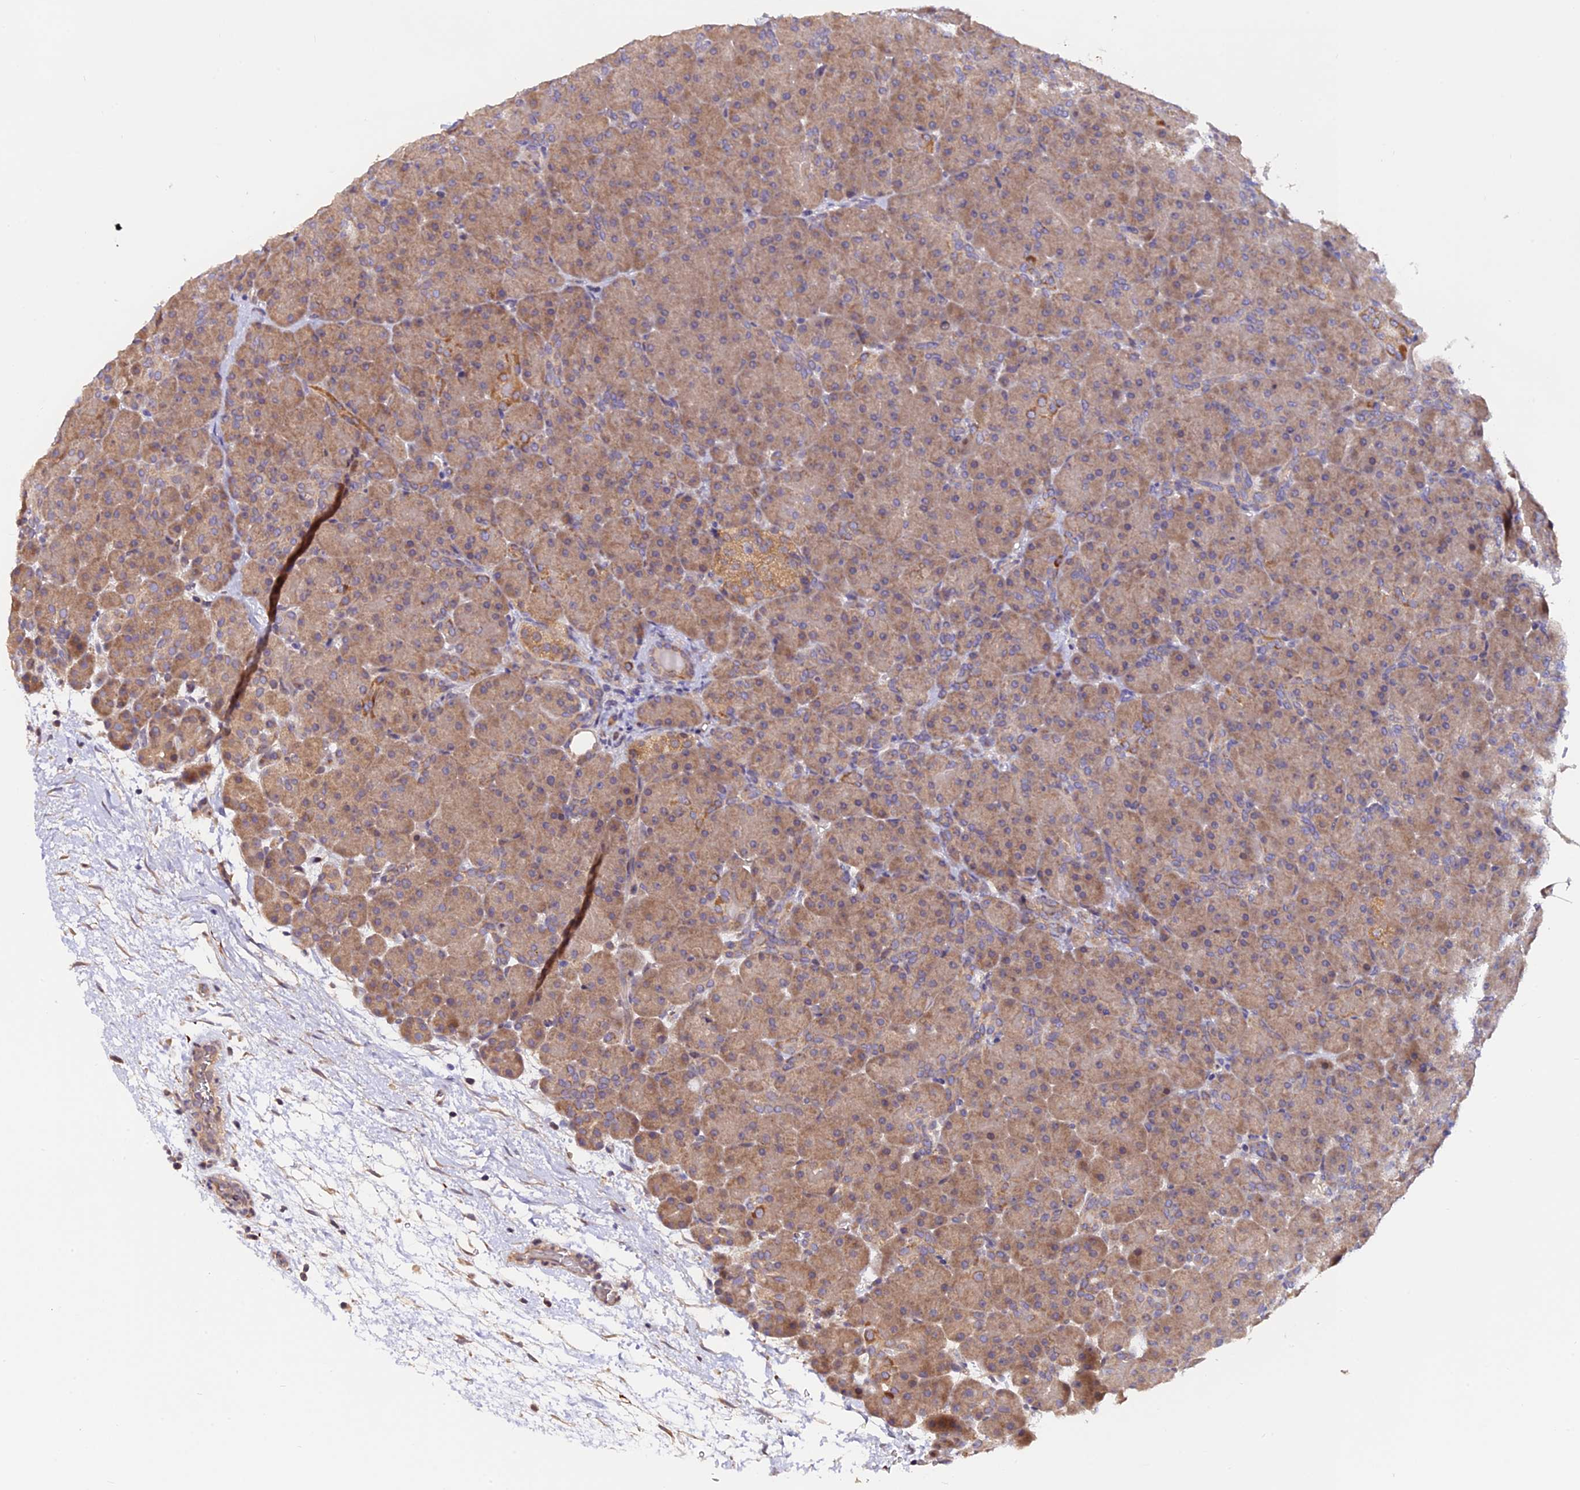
{"staining": {"intensity": "moderate", "quantity": "25%-75%", "location": "cytoplasmic/membranous,nuclear"}, "tissue": "pancreas", "cell_type": "Exocrine glandular cells", "image_type": "normal", "snomed": [{"axis": "morphology", "description": "Normal tissue, NOS"}, {"axis": "topography", "description": "Pancreas"}], "caption": "Pancreas stained for a protein (brown) reveals moderate cytoplasmic/membranous,nuclear positive expression in about 25%-75% of exocrine glandular cells.", "gene": "TRMT1", "patient": {"sex": "male", "age": 66}}